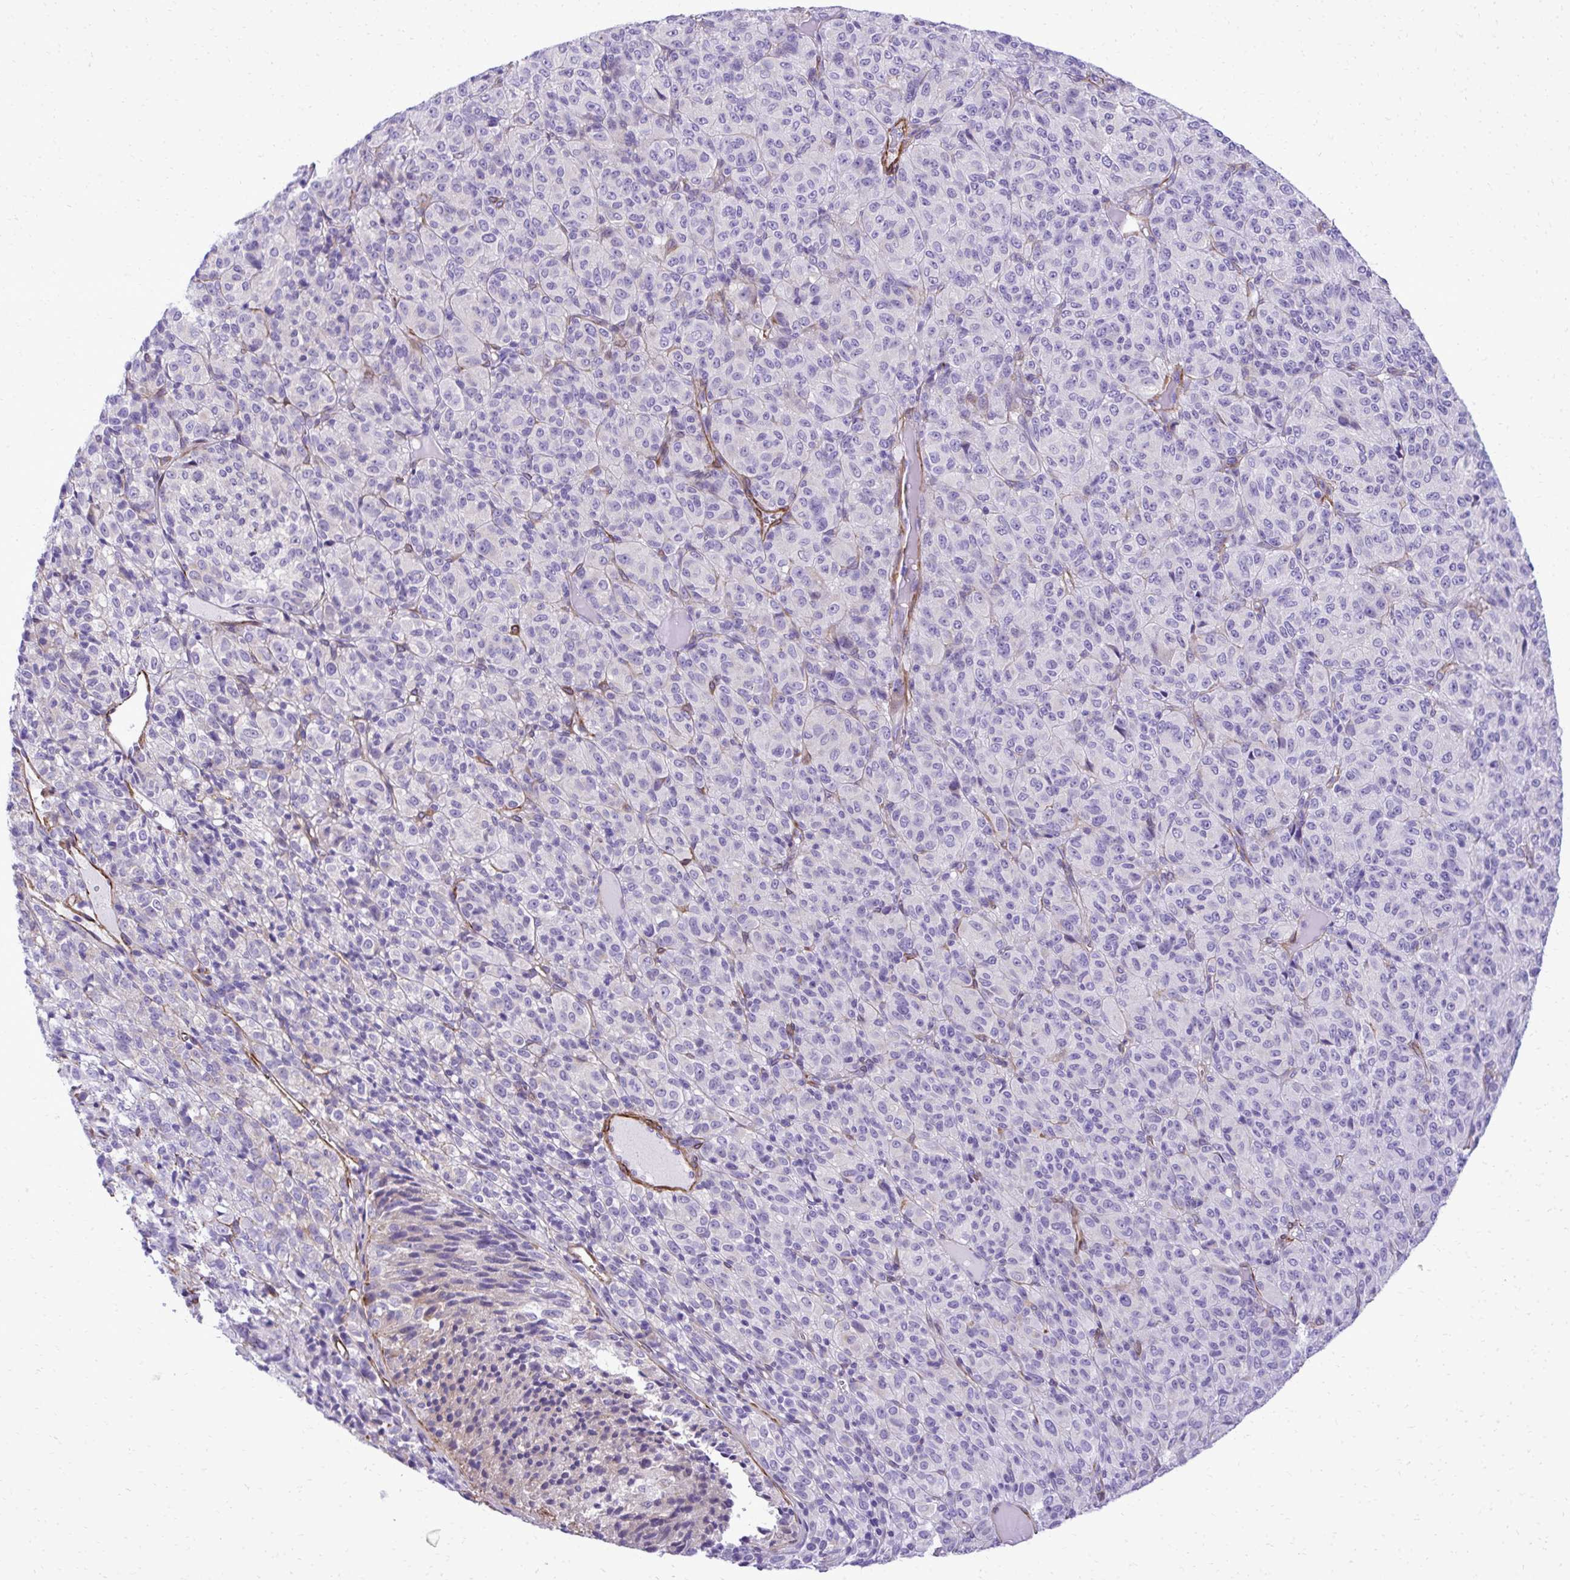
{"staining": {"intensity": "negative", "quantity": "none", "location": "none"}, "tissue": "melanoma", "cell_type": "Tumor cells", "image_type": "cancer", "snomed": [{"axis": "morphology", "description": "Malignant melanoma, Metastatic site"}, {"axis": "topography", "description": "Brain"}], "caption": "Tumor cells show no significant protein expression in melanoma.", "gene": "PITPNM3", "patient": {"sex": "female", "age": 56}}